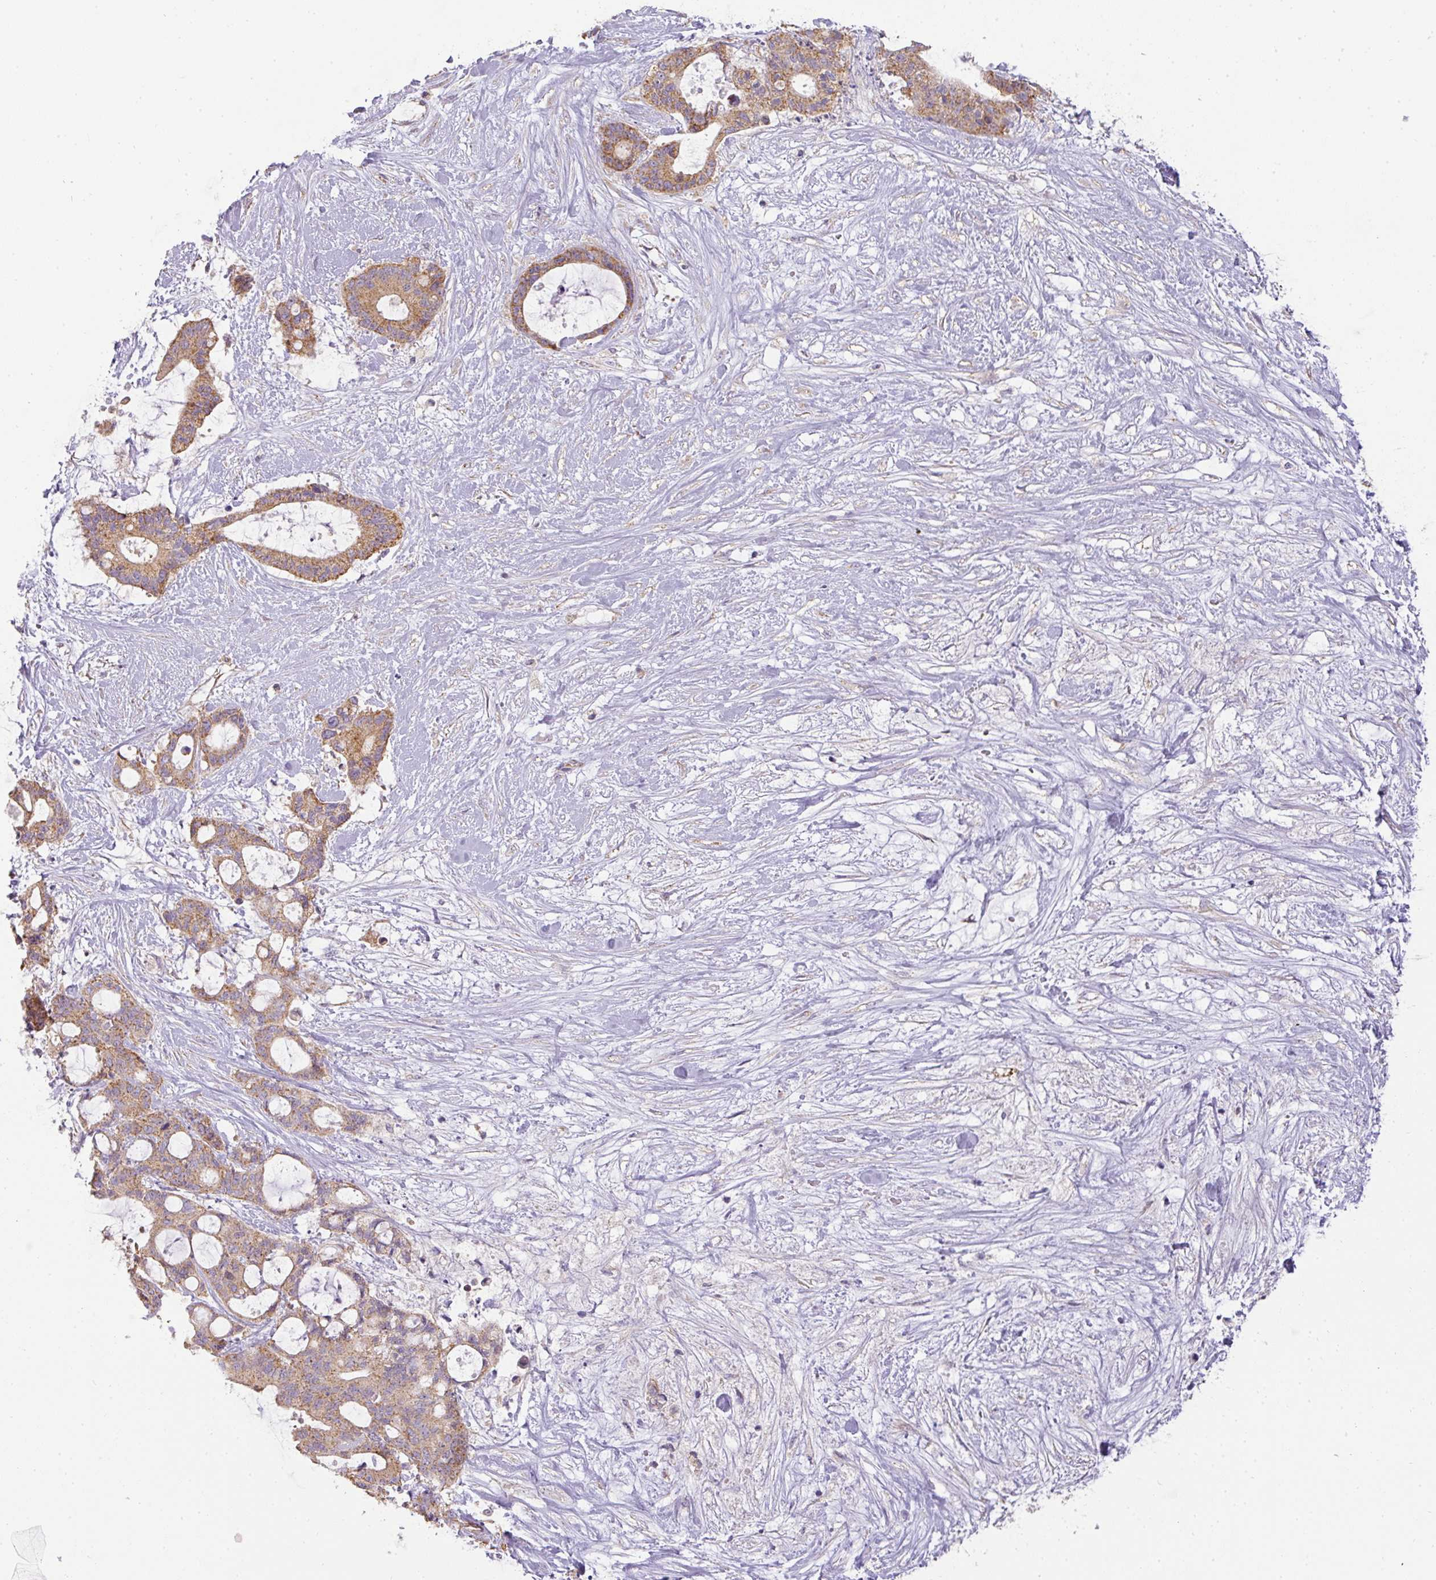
{"staining": {"intensity": "moderate", "quantity": ">75%", "location": "cytoplasmic/membranous"}, "tissue": "liver cancer", "cell_type": "Tumor cells", "image_type": "cancer", "snomed": [{"axis": "morphology", "description": "Normal tissue, NOS"}, {"axis": "morphology", "description": "Cholangiocarcinoma"}, {"axis": "topography", "description": "Liver"}, {"axis": "topography", "description": "Peripheral nerve tissue"}], "caption": "A high-resolution micrograph shows immunohistochemistry (IHC) staining of cholangiocarcinoma (liver), which demonstrates moderate cytoplasmic/membranous staining in about >75% of tumor cells. (IHC, brightfield microscopy, high magnification).", "gene": "ZNF211", "patient": {"sex": "female", "age": 73}}